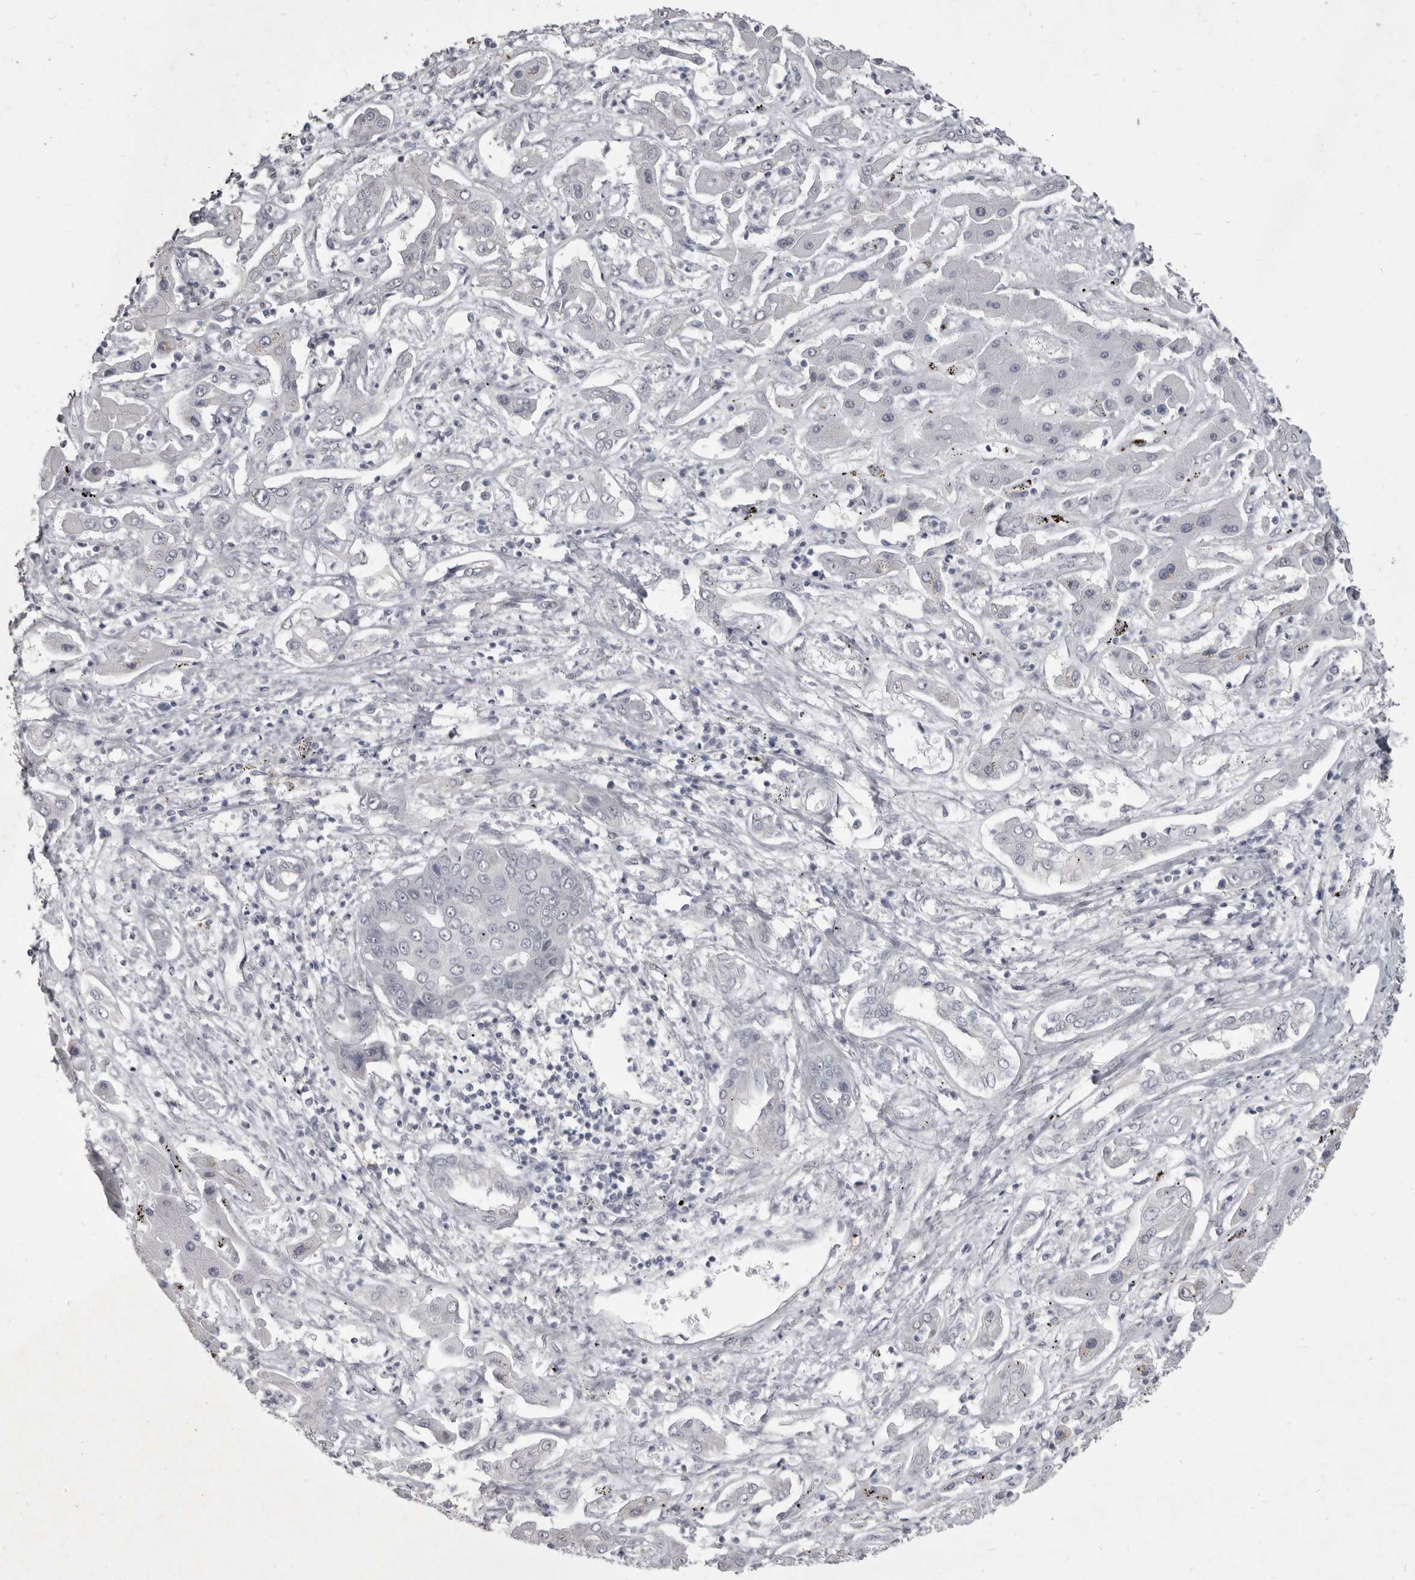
{"staining": {"intensity": "negative", "quantity": "none", "location": "none"}, "tissue": "liver cancer", "cell_type": "Tumor cells", "image_type": "cancer", "snomed": [{"axis": "morphology", "description": "Cholangiocarcinoma"}, {"axis": "topography", "description": "Liver"}], "caption": "The photomicrograph displays no staining of tumor cells in cholangiocarcinoma (liver).", "gene": "GSK3B", "patient": {"sex": "male", "age": 67}}